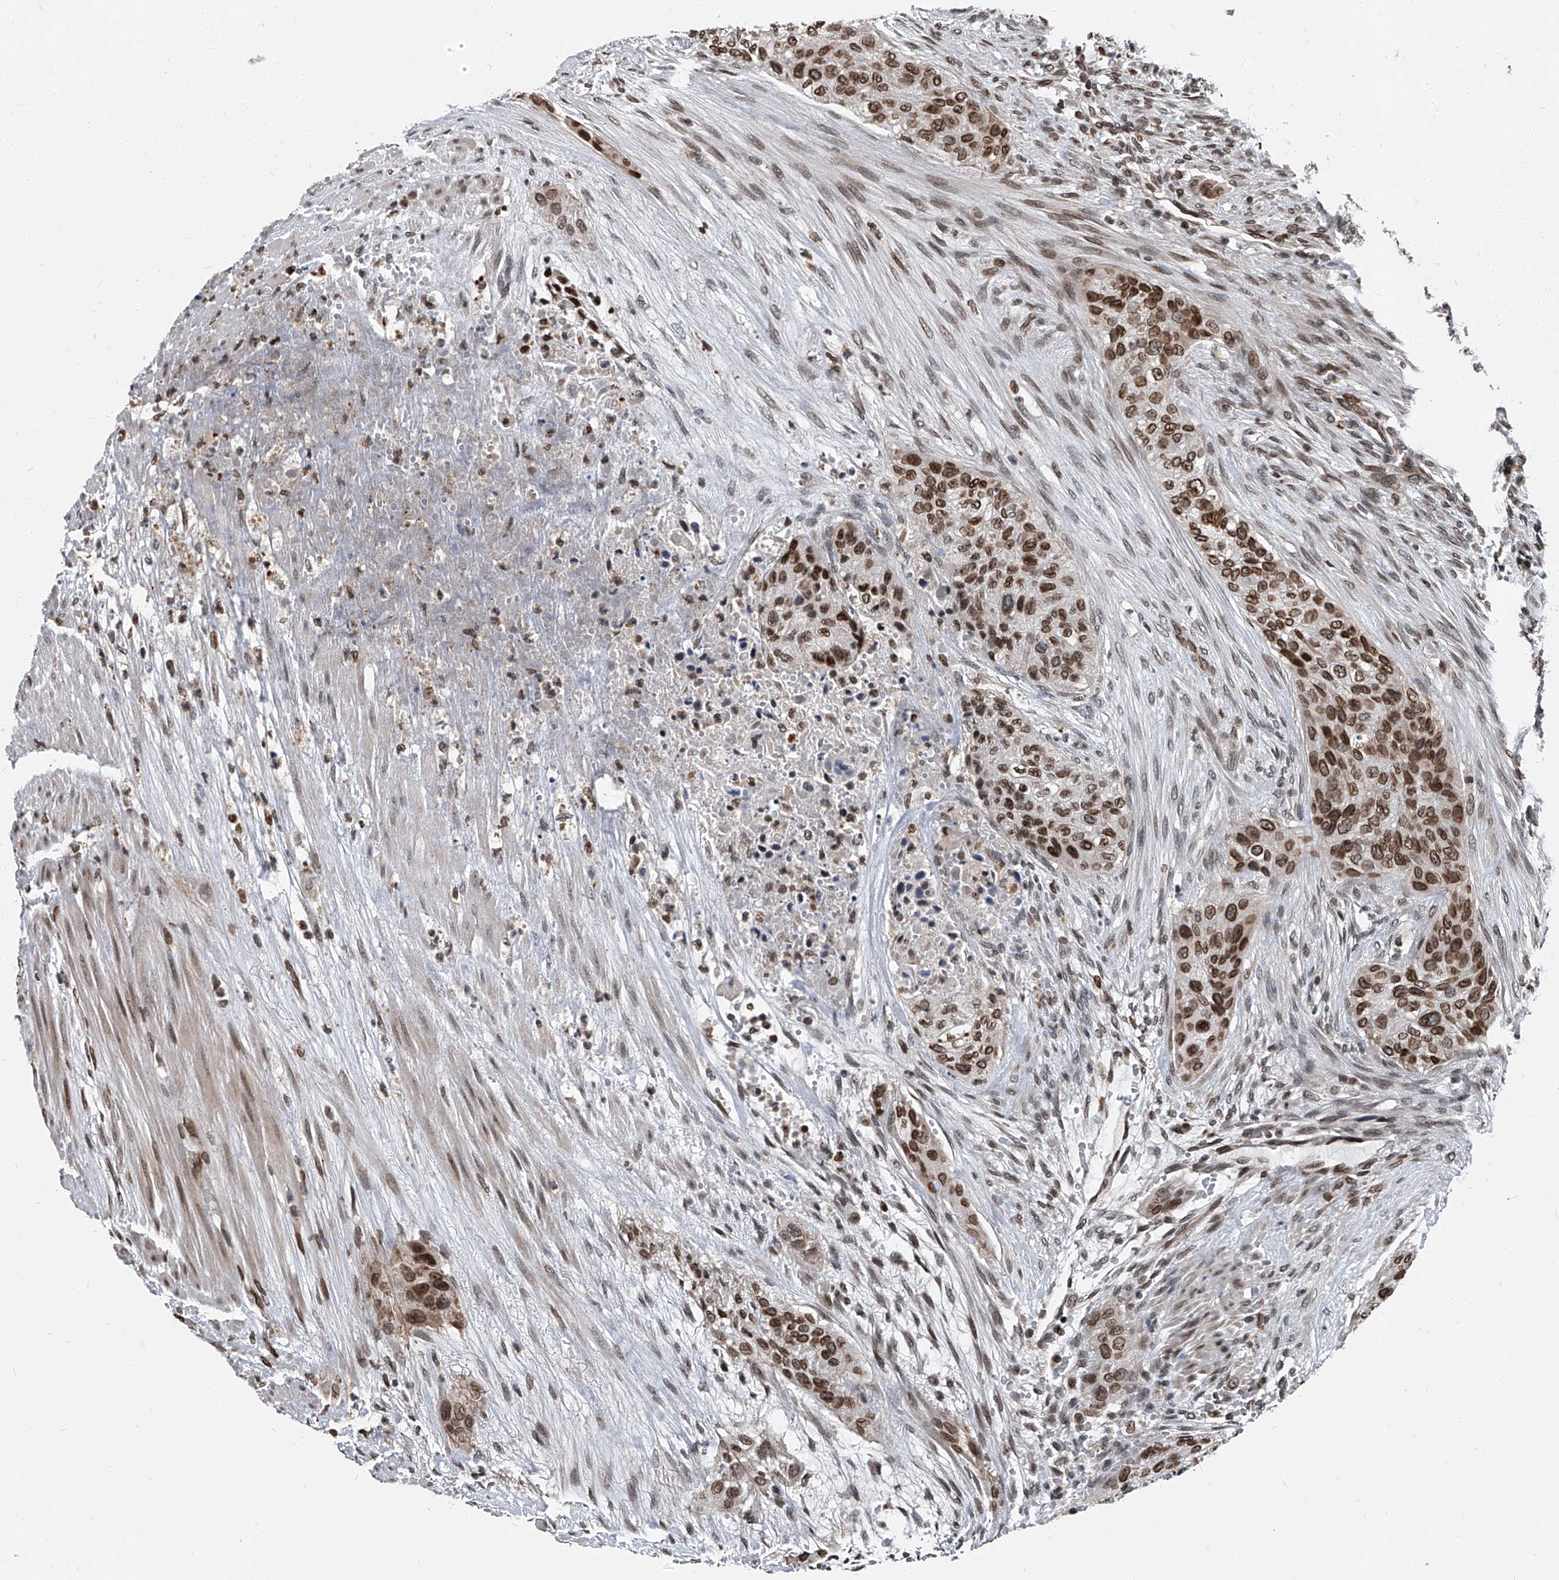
{"staining": {"intensity": "moderate", "quantity": ">75%", "location": "cytoplasmic/membranous,nuclear"}, "tissue": "urothelial cancer", "cell_type": "Tumor cells", "image_type": "cancer", "snomed": [{"axis": "morphology", "description": "Urothelial carcinoma, High grade"}, {"axis": "topography", "description": "Urinary bladder"}], "caption": "IHC (DAB) staining of human high-grade urothelial carcinoma demonstrates moderate cytoplasmic/membranous and nuclear protein staining in about >75% of tumor cells.", "gene": "PHF20", "patient": {"sex": "male", "age": 35}}